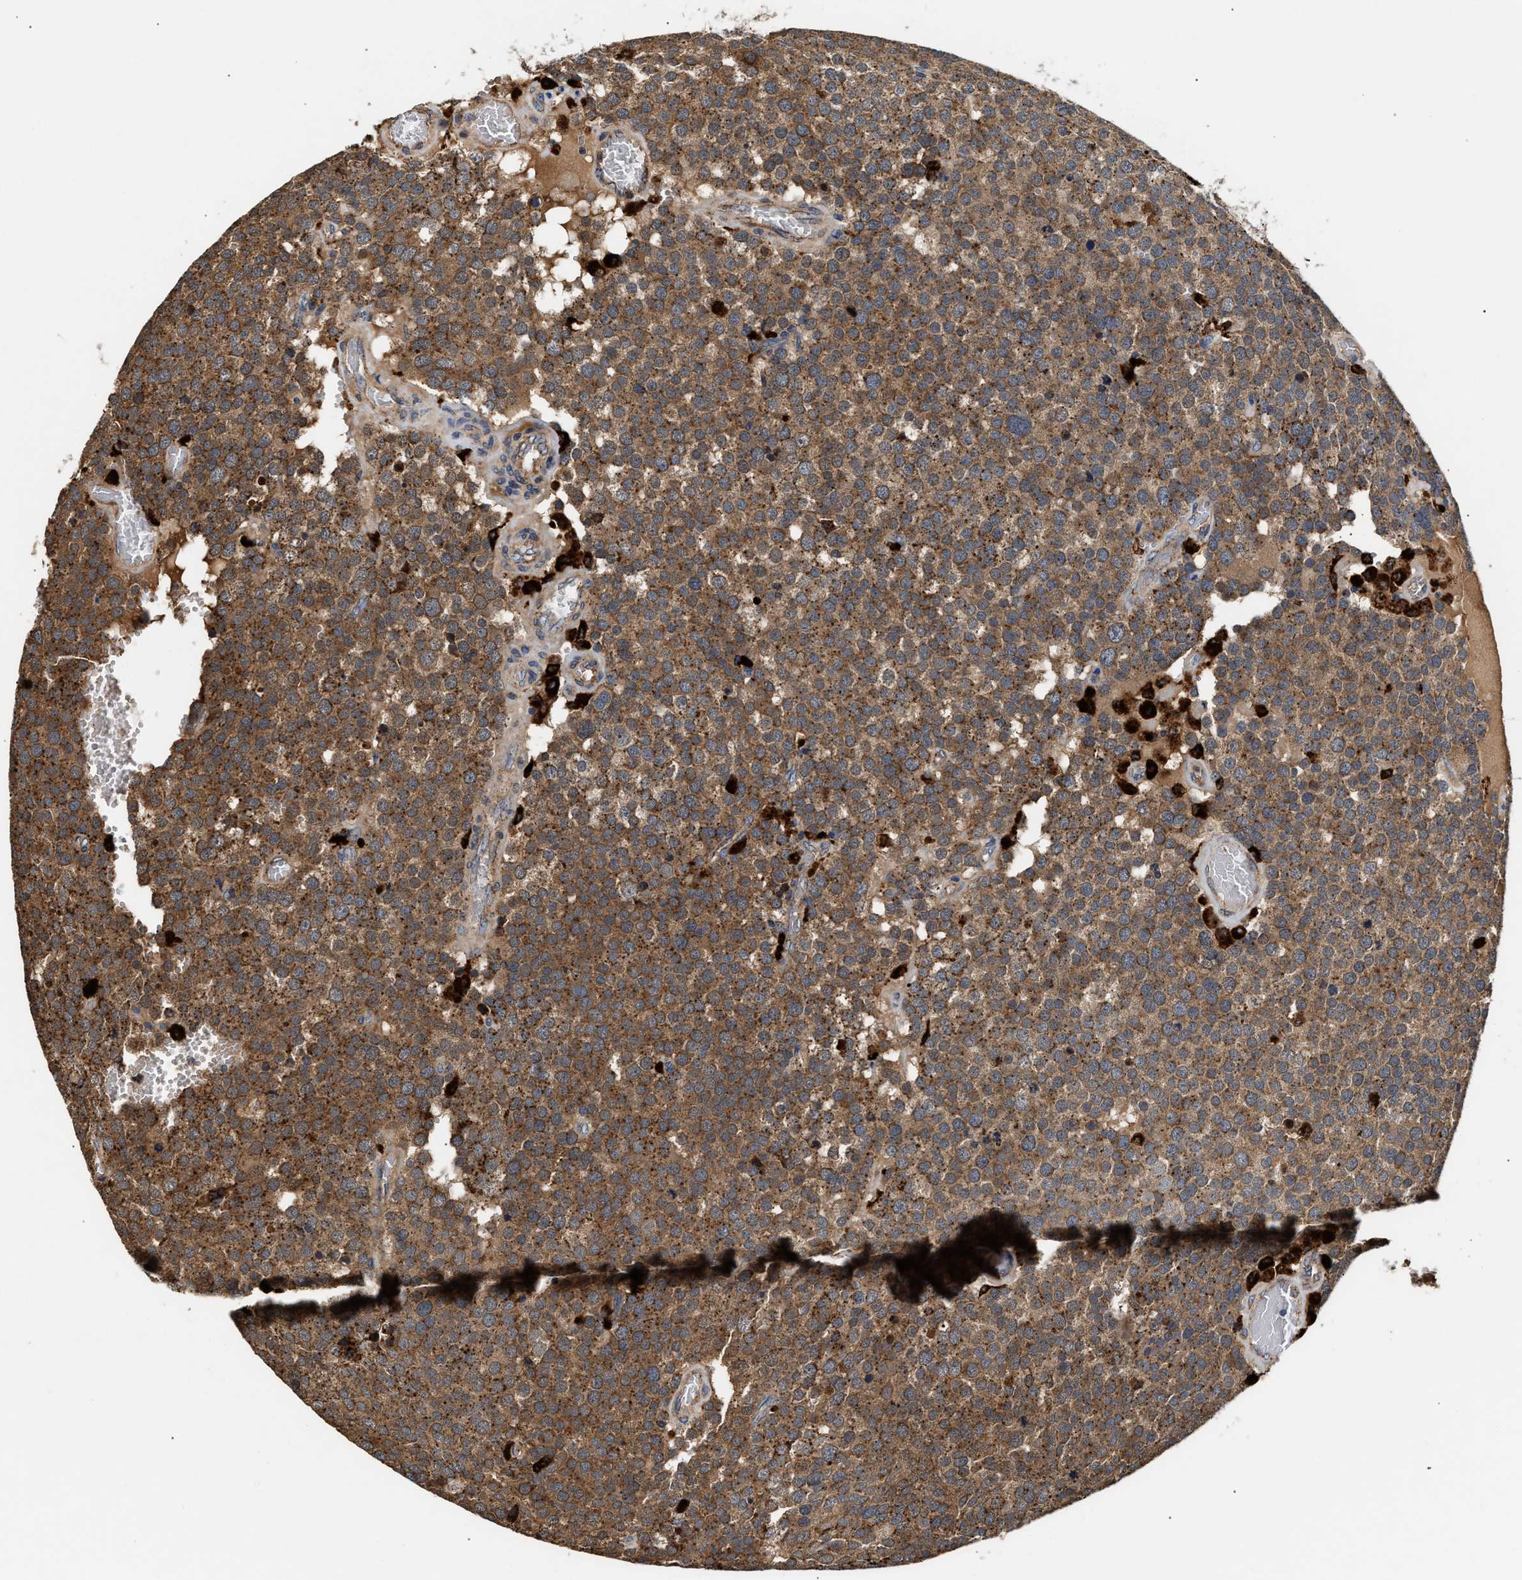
{"staining": {"intensity": "moderate", "quantity": ">75%", "location": "cytoplasmic/membranous"}, "tissue": "testis cancer", "cell_type": "Tumor cells", "image_type": "cancer", "snomed": [{"axis": "morphology", "description": "Normal tissue, NOS"}, {"axis": "morphology", "description": "Seminoma, NOS"}, {"axis": "topography", "description": "Testis"}], "caption": "IHC (DAB) staining of seminoma (testis) displays moderate cytoplasmic/membranous protein expression in approximately >75% of tumor cells.", "gene": "CCDC146", "patient": {"sex": "male", "age": 71}}